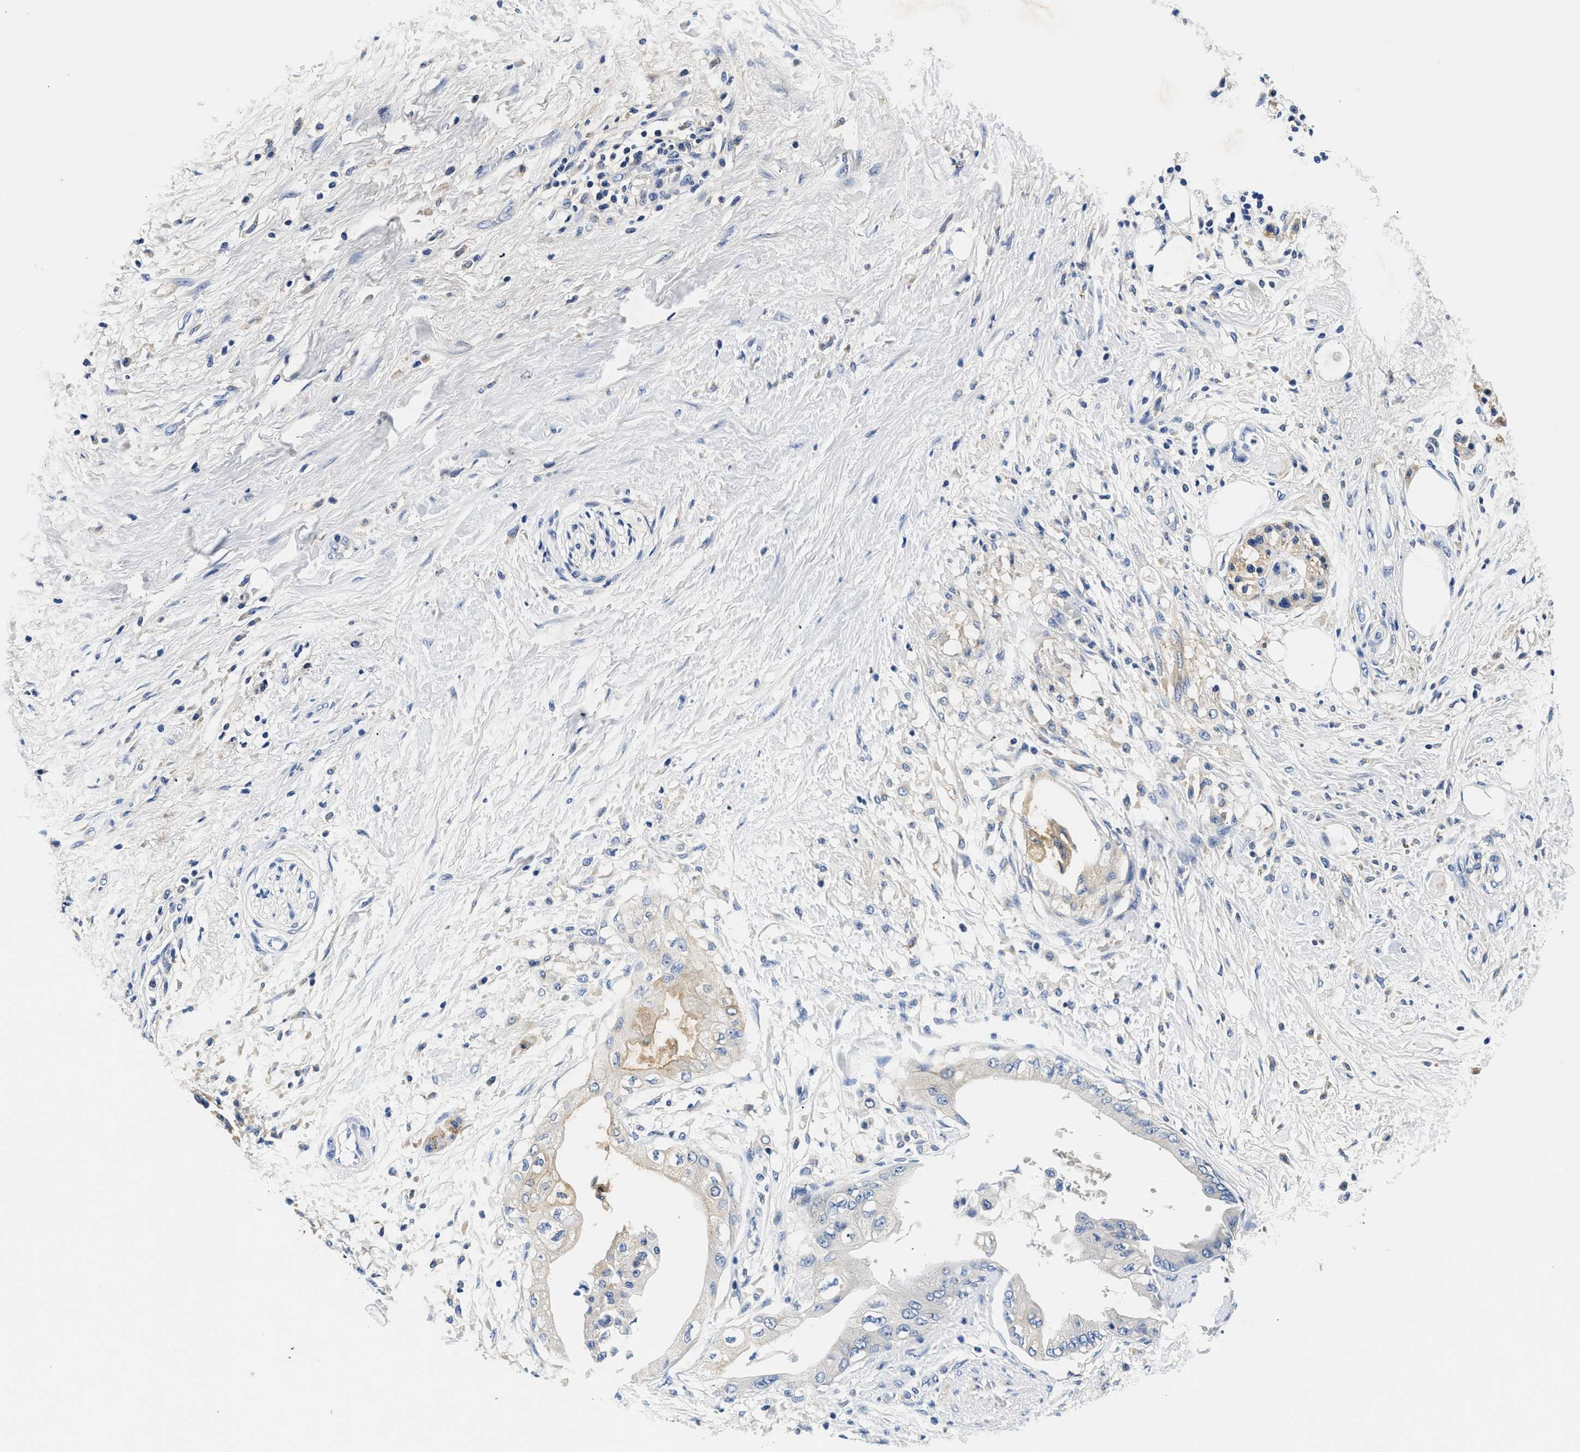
{"staining": {"intensity": "weak", "quantity": "<25%", "location": "cytoplasmic/membranous"}, "tissue": "pancreatic cancer", "cell_type": "Tumor cells", "image_type": "cancer", "snomed": [{"axis": "morphology", "description": "Normal tissue, NOS"}, {"axis": "morphology", "description": "Adenocarcinoma, NOS"}, {"axis": "topography", "description": "Pancreas"}, {"axis": "topography", "description": "Duodenum"}], "caption": "A histopathology image of human adenocarcinoma (pancreatic) is negative for staining in tumor cells.", "gene": "MEA1", "patient": {"sex": "female", "age": 60}}